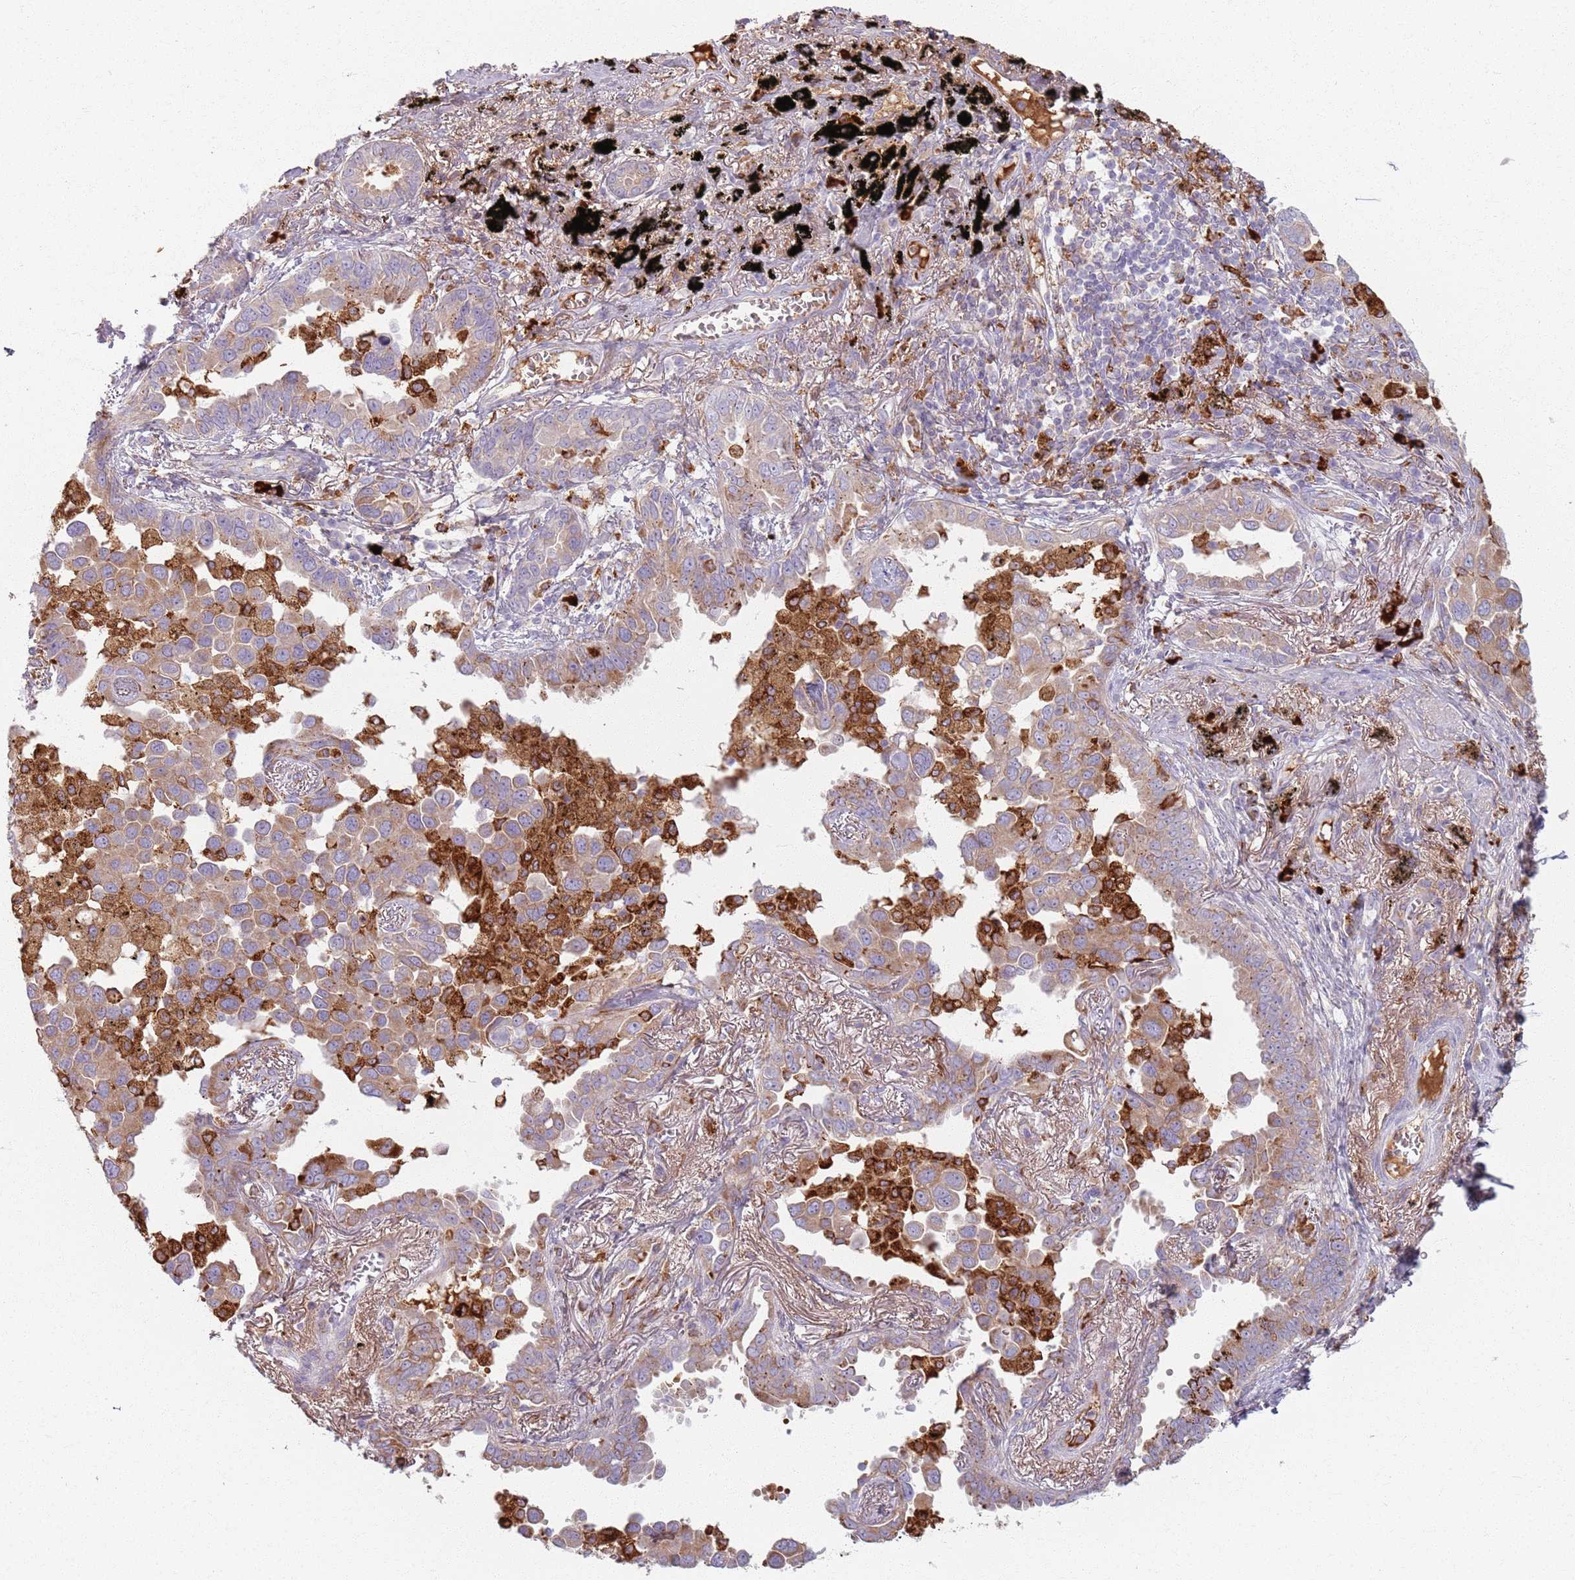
{"staining": {"intensity": "weak", "quantity": ">75%", "location": "cytoplasmic/membranous"}, "tissue": "lung cancer", "cell_type": "Tumor cells", "image_type": "cancer", "snomed": [{"axis": "morphology", "description": "Adenocarcinoma, NOS"}, {"axis": "topography", "description": "Lung"}], "caption": "IHC (DAB) staining of human lung adenocarcinoma displays weak cytoplasmic/membranous protein staining in about >75% of tumor cells. The staining was performed using DAB, with brown indicating positive protein expression. Nuclei are stained blue with hematoxylin.", "gene": "COLGALT1", "patient": {"sex": "male", "age": 67}}